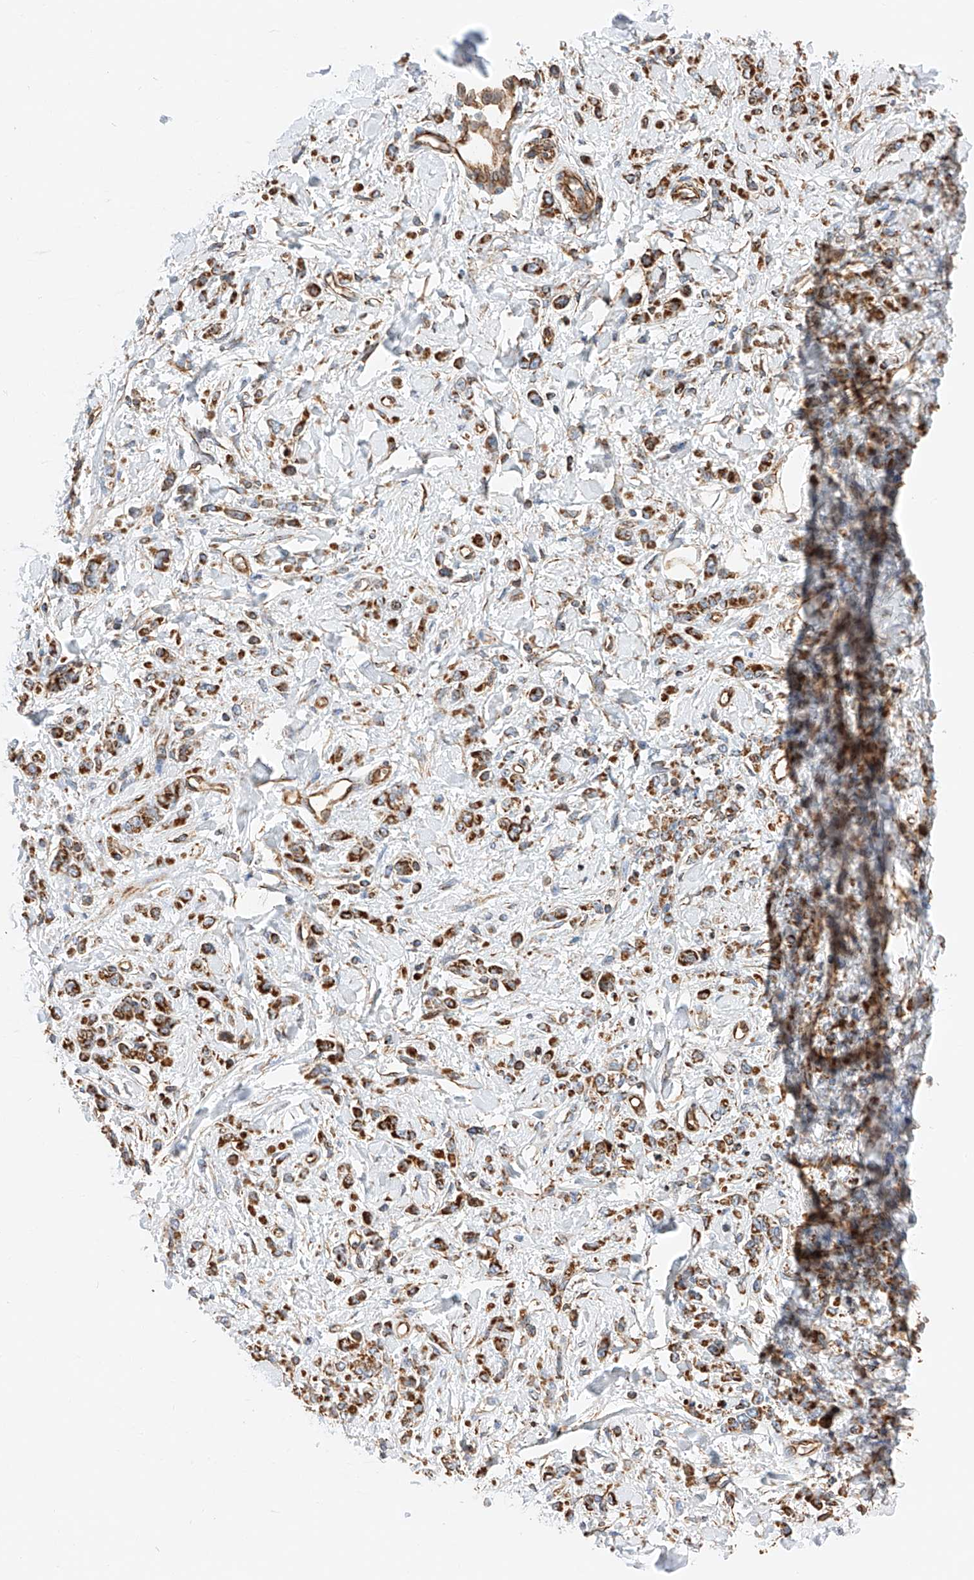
{"staining": {"intensity": "moderate", "quantity": ">75%", "location": "cytoplasmic/membranous"}, "tissue": "stomach cancer", "cell_type": "Tumor cells", "image_type": "cancer", "snomed": [{"axis": "morphology", "description": "Normal tissue, NOS"}, {"axis": "morphology", "description": "Adenocarcinoma, NOS"}, {"axis": "topography", "description": "Stomach"}], "caption": "Immunohistochemical staining of stomach cancer exhibits moderate cytoplasmic/membranous protein staining in about >75% of tumor cells.", "gene": "NDUFV3", "patient": {"sex": "male", "age": 82}}